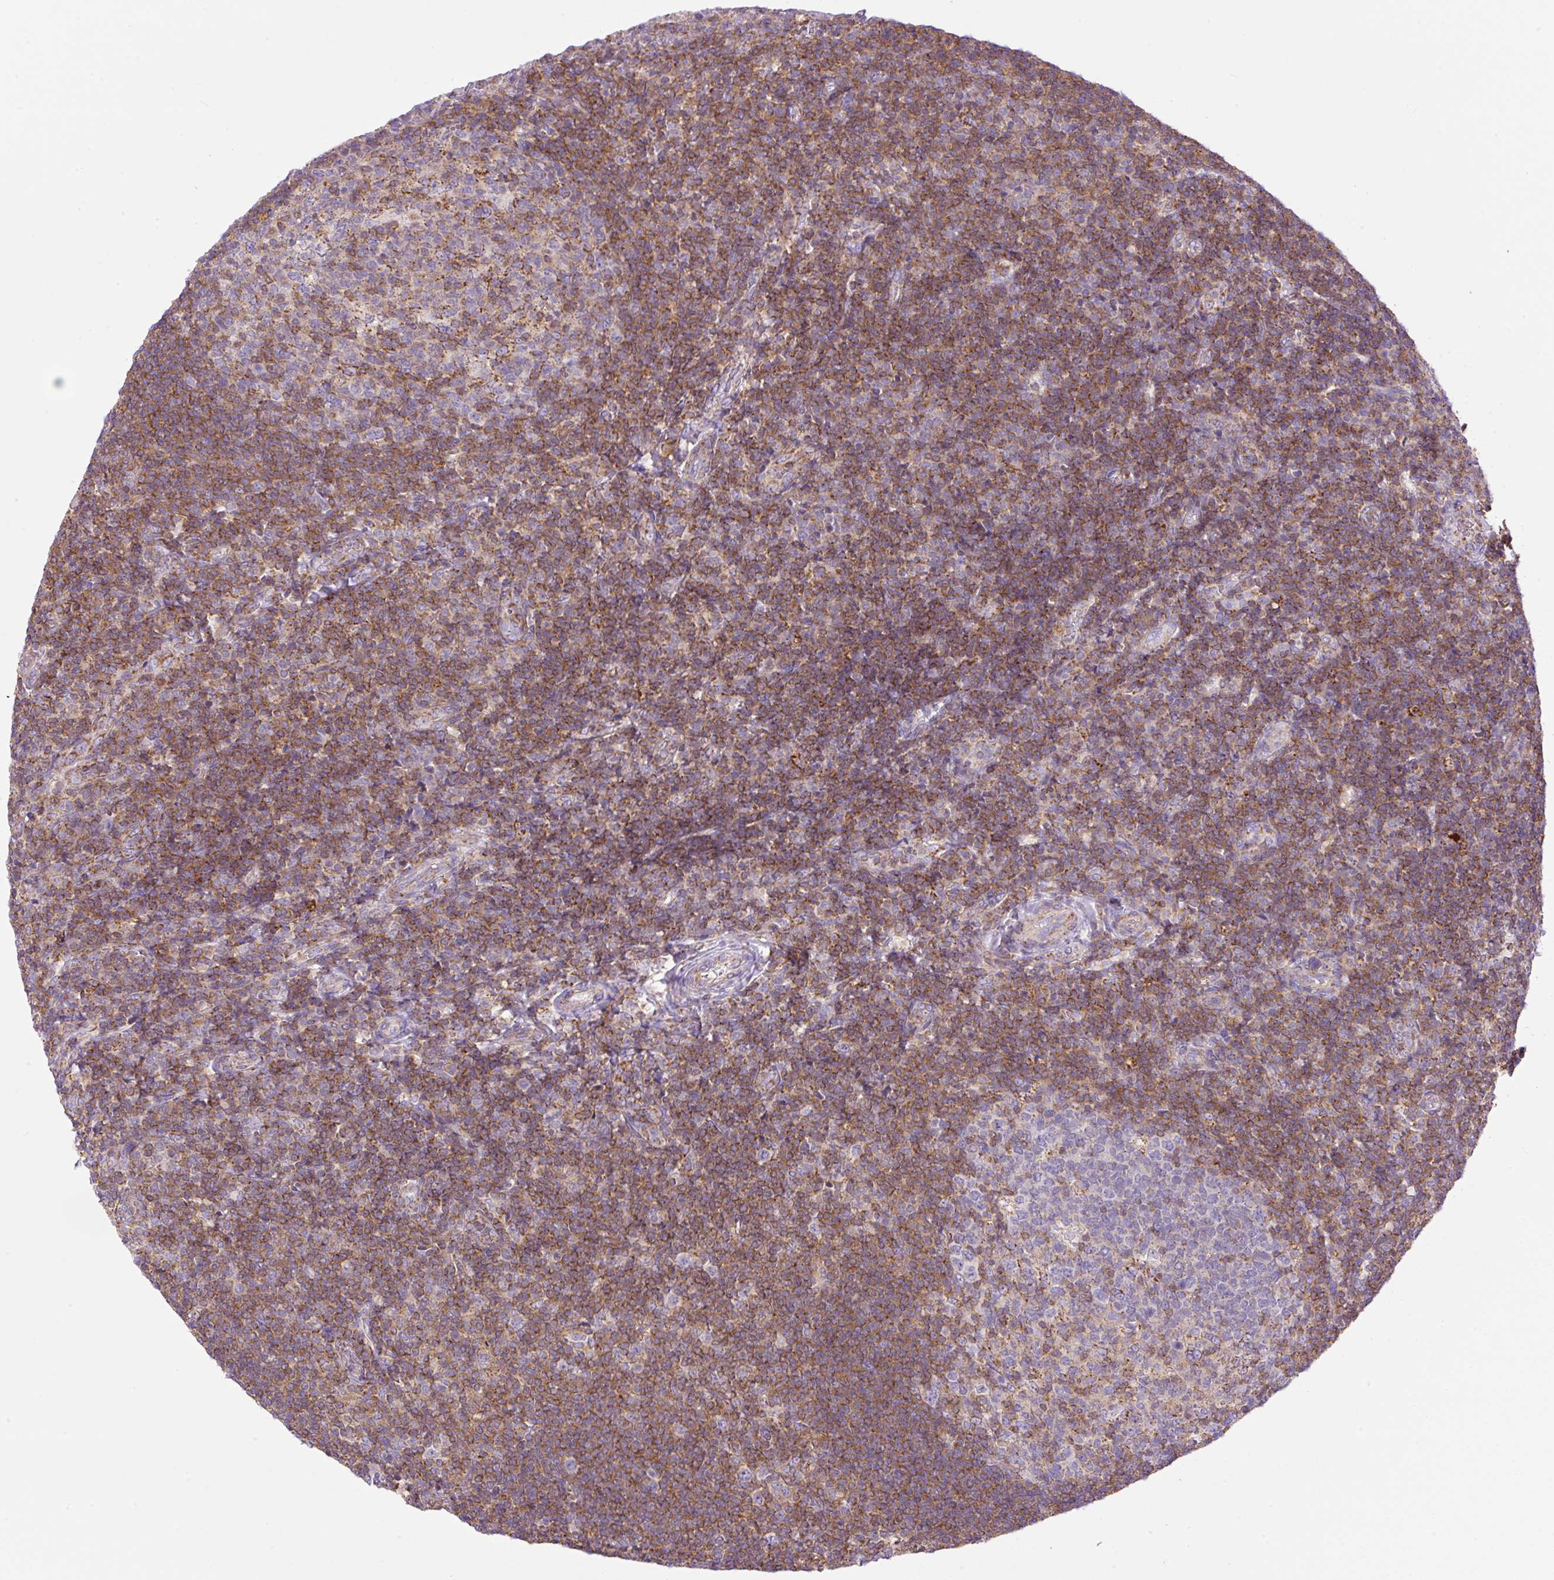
{"staining": {"intensity": "moderate", "quantity": "<25%", "location": "cytoplasmic/membranous"}, "tissue": "tonsil", "cell_type": "Germinal center cells", "image_type": "normal", "snomed": [{"axis": "morphology", "description": "Normal tissue, NOS"}, {"axis": "topography", "description": "Tonsil"}], "caption": "The photomicrograph displays a brown stain indicating the presence of a protein in the cytoplasmic/membranous of germinal center cells in tonsil.", "gene": "NF1", "patient": {"sex": "female", "age": 10}}